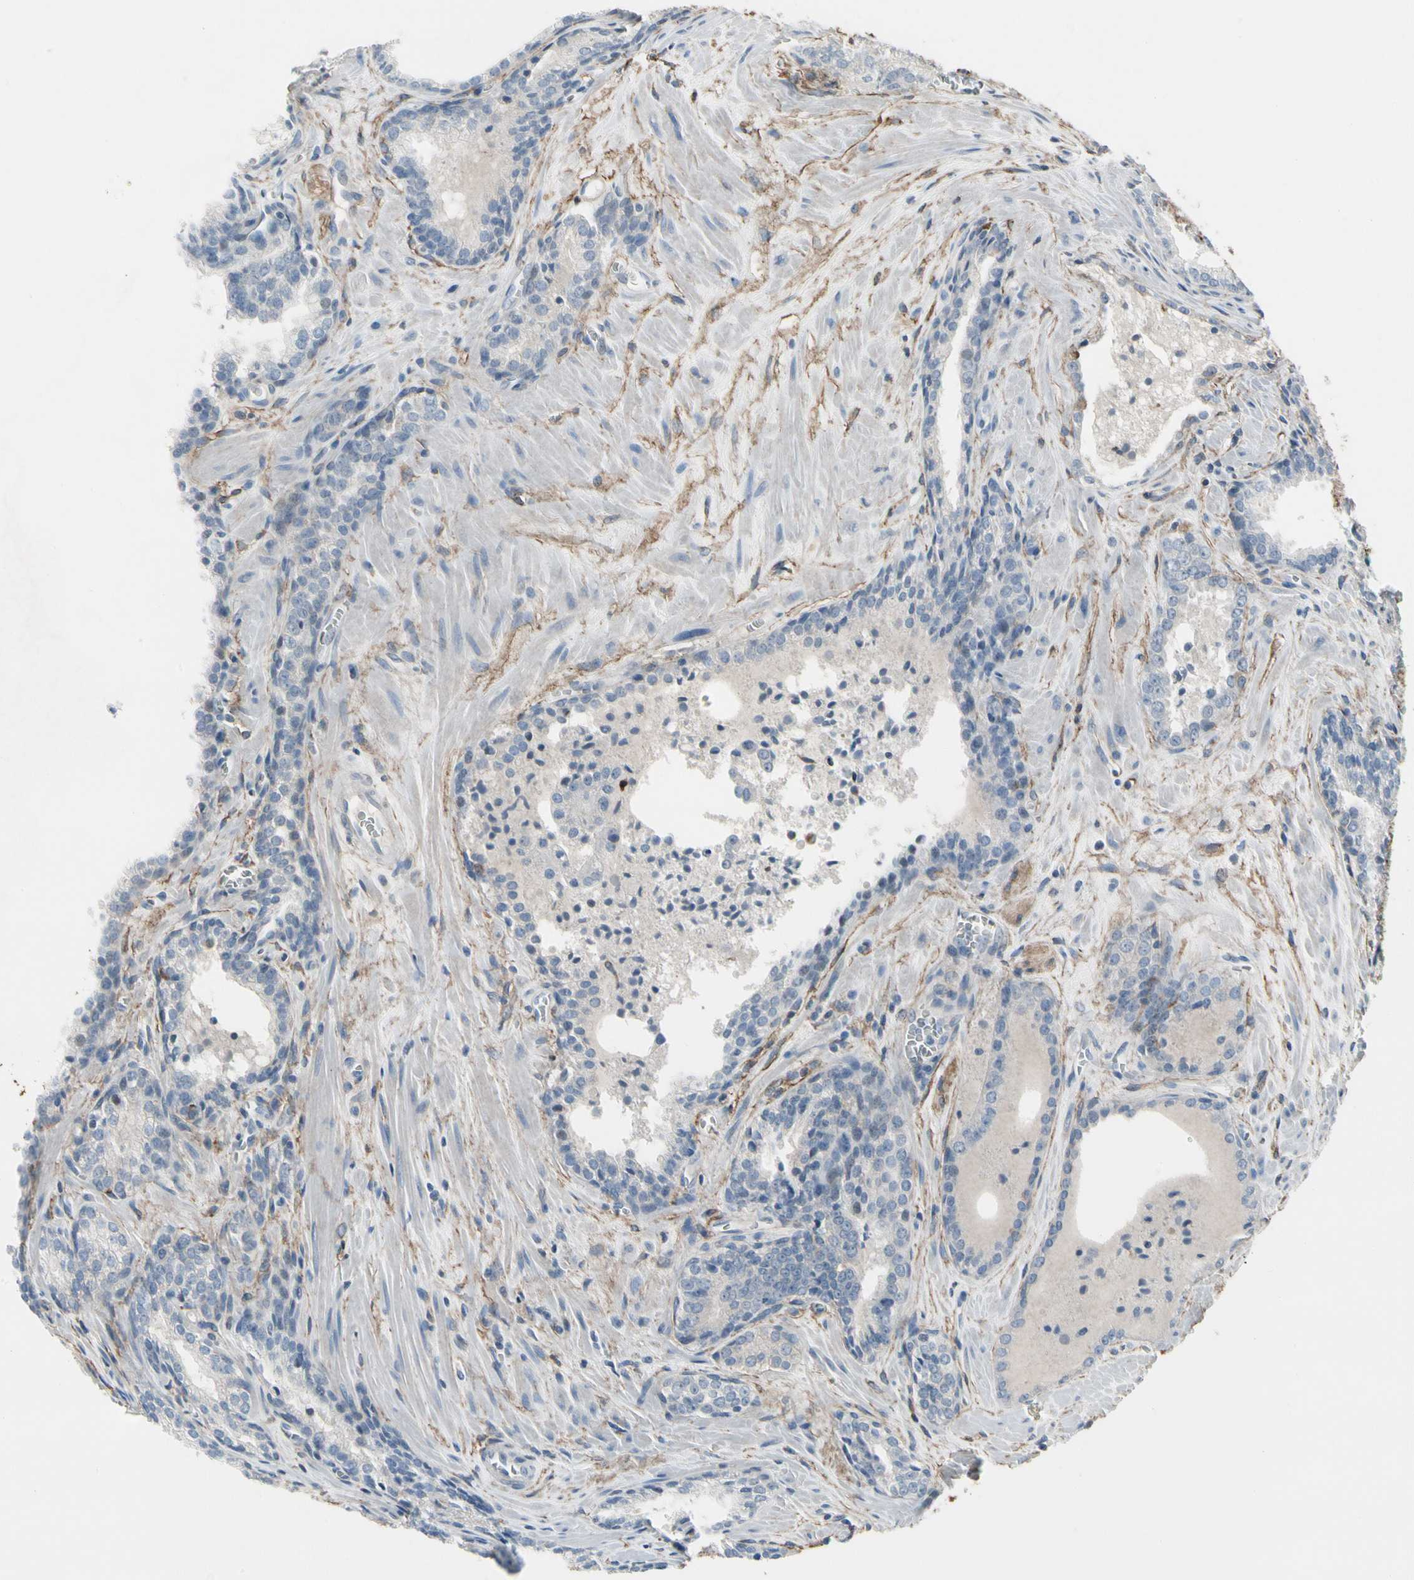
{"staining": {"intensity": "negative", "quantity": "none", "location": "none"}, "tissue": "prostate cancer", "cell_type": "Tumor cells", "image_type": "cancer", "snomed": [{"axis": "morphology", "description": "Adenocarcinoma, Low grade"}, {"axis": "topography", "description": "Prostate"}], "caption": "There is no significant staining in tumor cells of low-grade adenocarcinoma (prostate). (Immunohistochemistry, brightfield microscopy, high magnification).", "gene": "PIGR", "patient": {"sex": "male", "age": 60}}